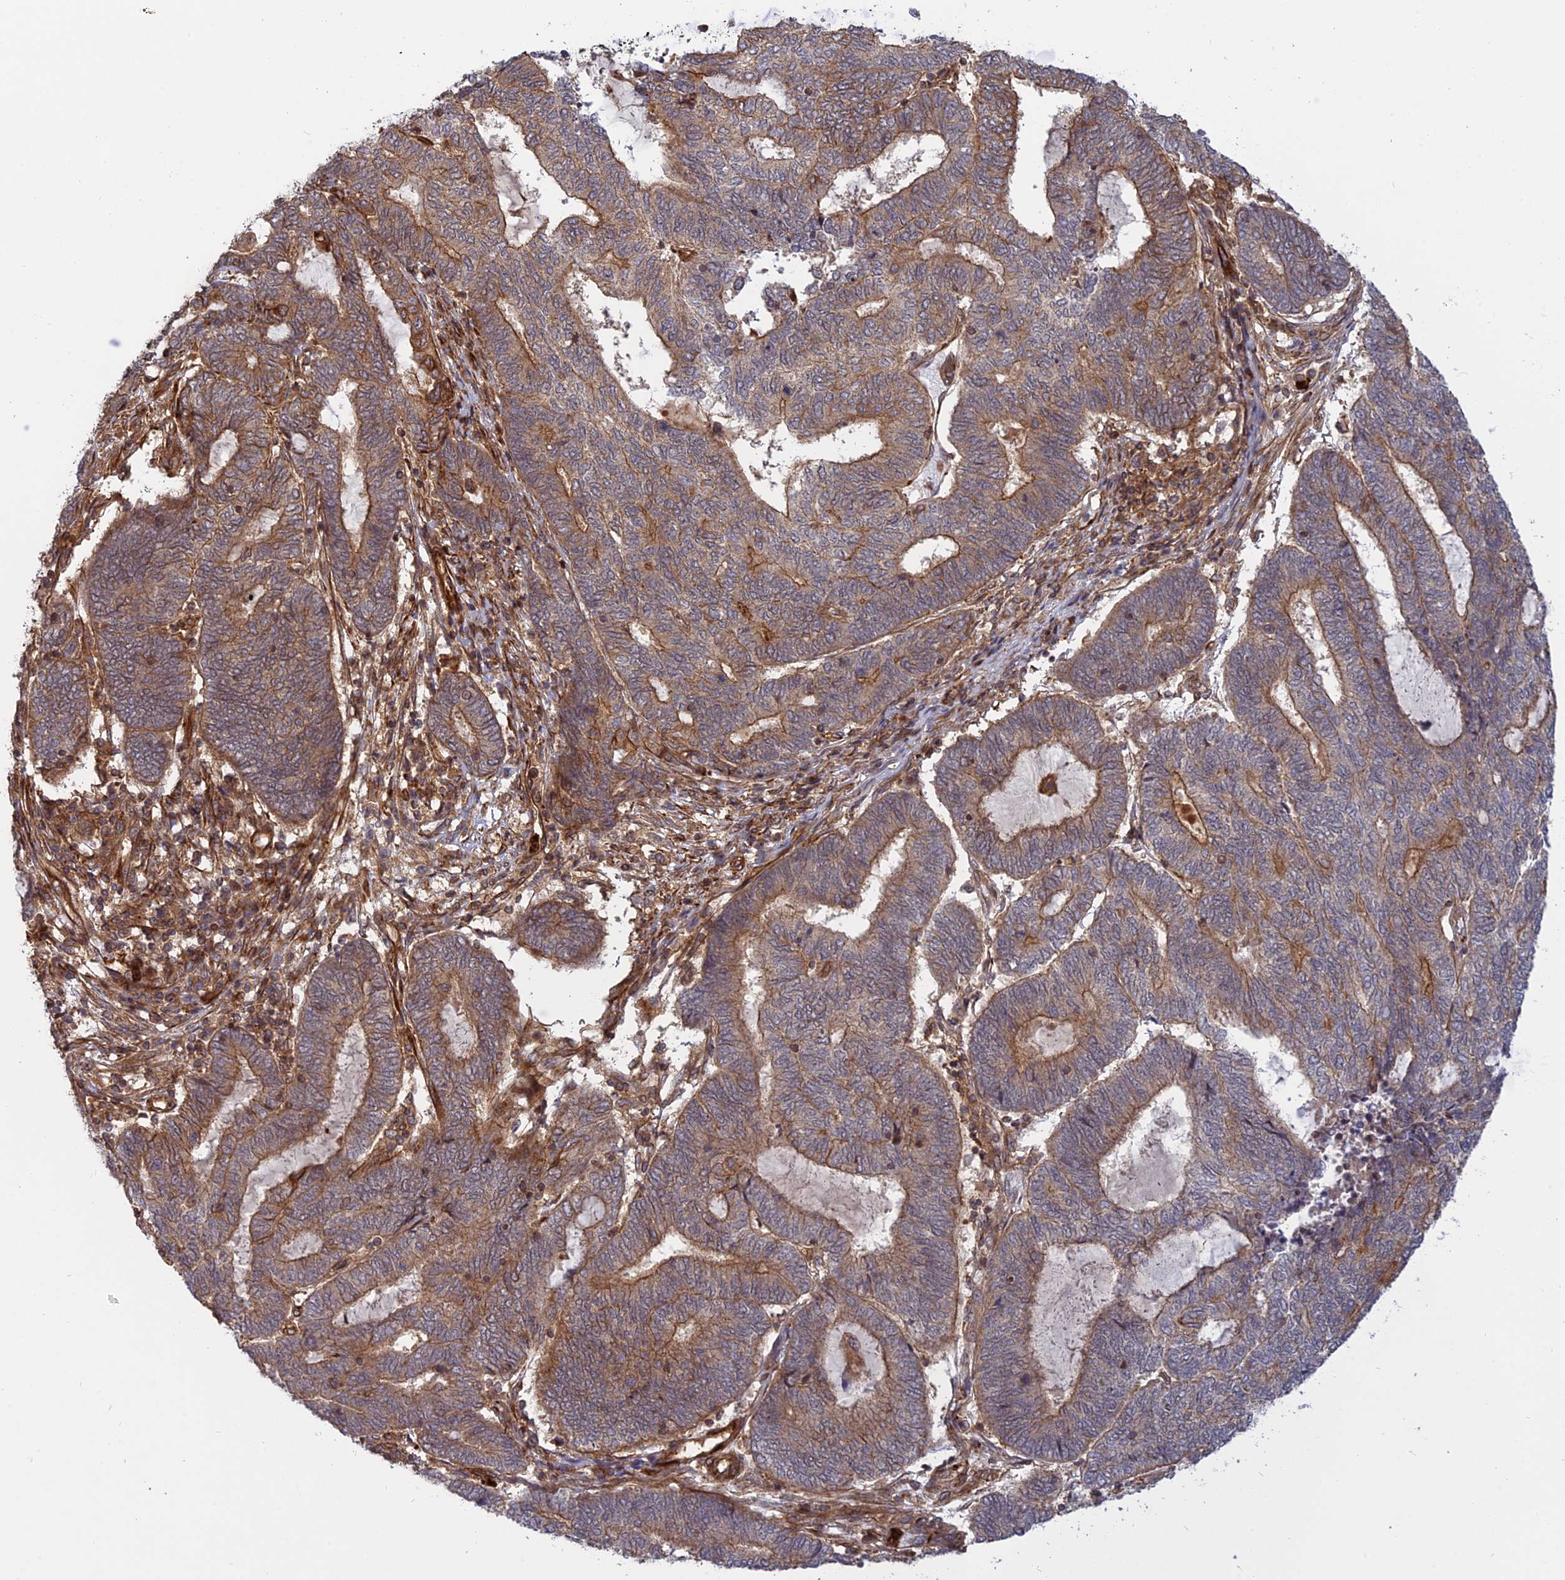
{"staining": {"intensity": "moderate", "quantity": ">75%", "location": "cytoplasmic/membranous"}, "tissue": "endometrial cancer", "cell_type": "Tumor cells", "image_type": "cancer", "snomed": [{"axis": "morphology", "description": "Adenocarcinoma, NOS"}, {"axis": "topography", "description": "Uterus"}, {"axis": "topography", "description": "Endometrium"}], "caption": "A histopathology image showing moderate cytoplasmic/membranous positivity in approximately >75% of tumor cells in adenocarcinoma (endometrial), as visualized by brown immunohistochemical staining.", "gene": "PHLDB3", "patient": {"sex": "female", "age": 70}}